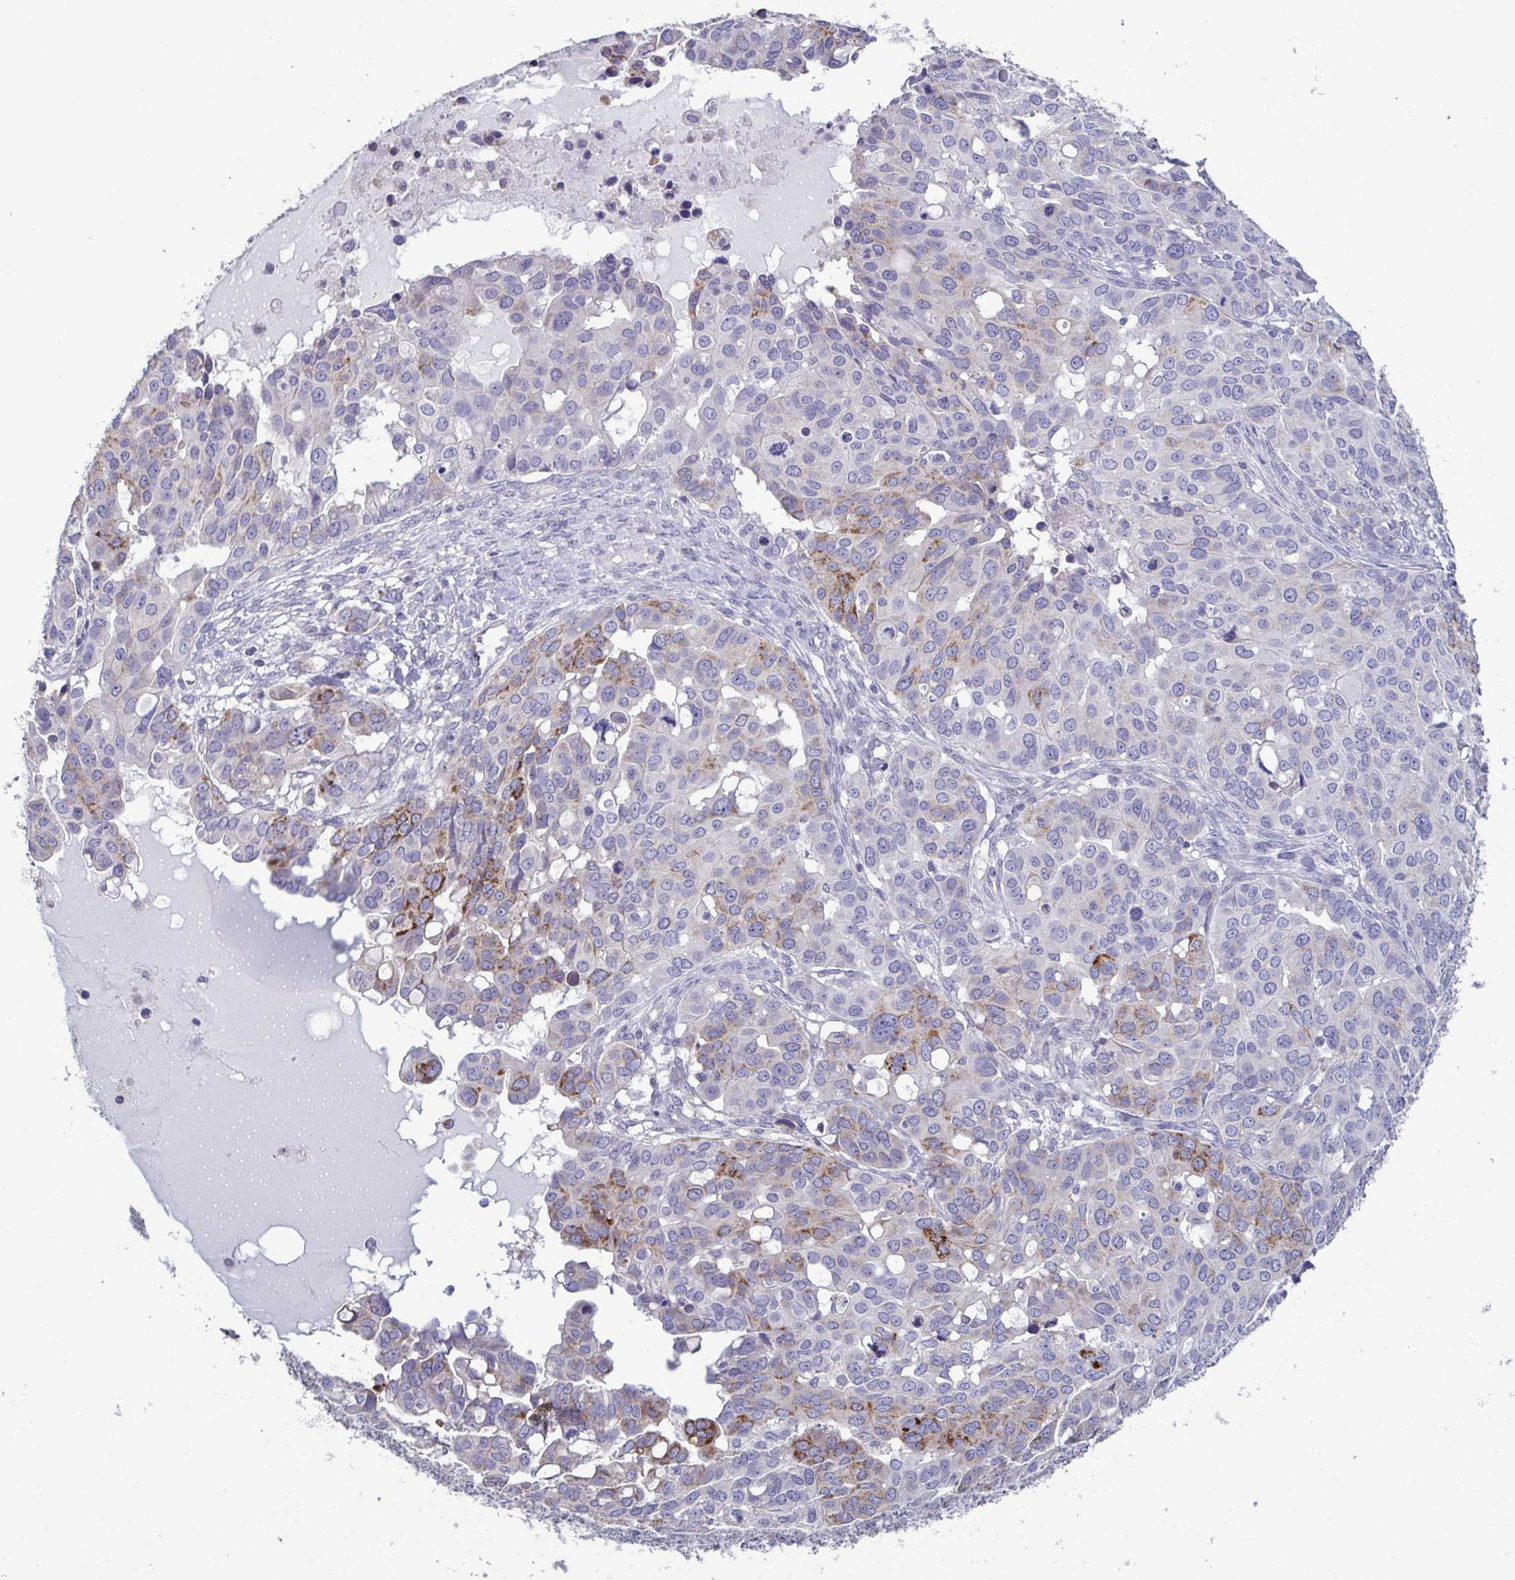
{"staining": {"intensity": "moderate", "quantity": "<25%", "location": "cytoplasmic/membranous"}, "tissue": "ovarian cancer", "cell_type": "Tumor cells", "image_type": "cancer", "snomed": [{"axis": "morphology", "description": "Carcinoma, endometroid"}, {"axis": "topography", "description": "Ovary"}], "caption": "Ovarian cancer was stained to show a protein in brown. There is low levels of moderate cytoplasmic/membranous expression in about <25% of tumor cells.", "gene": "GLDC", "patient": {"sex": "female", "age": 78}}